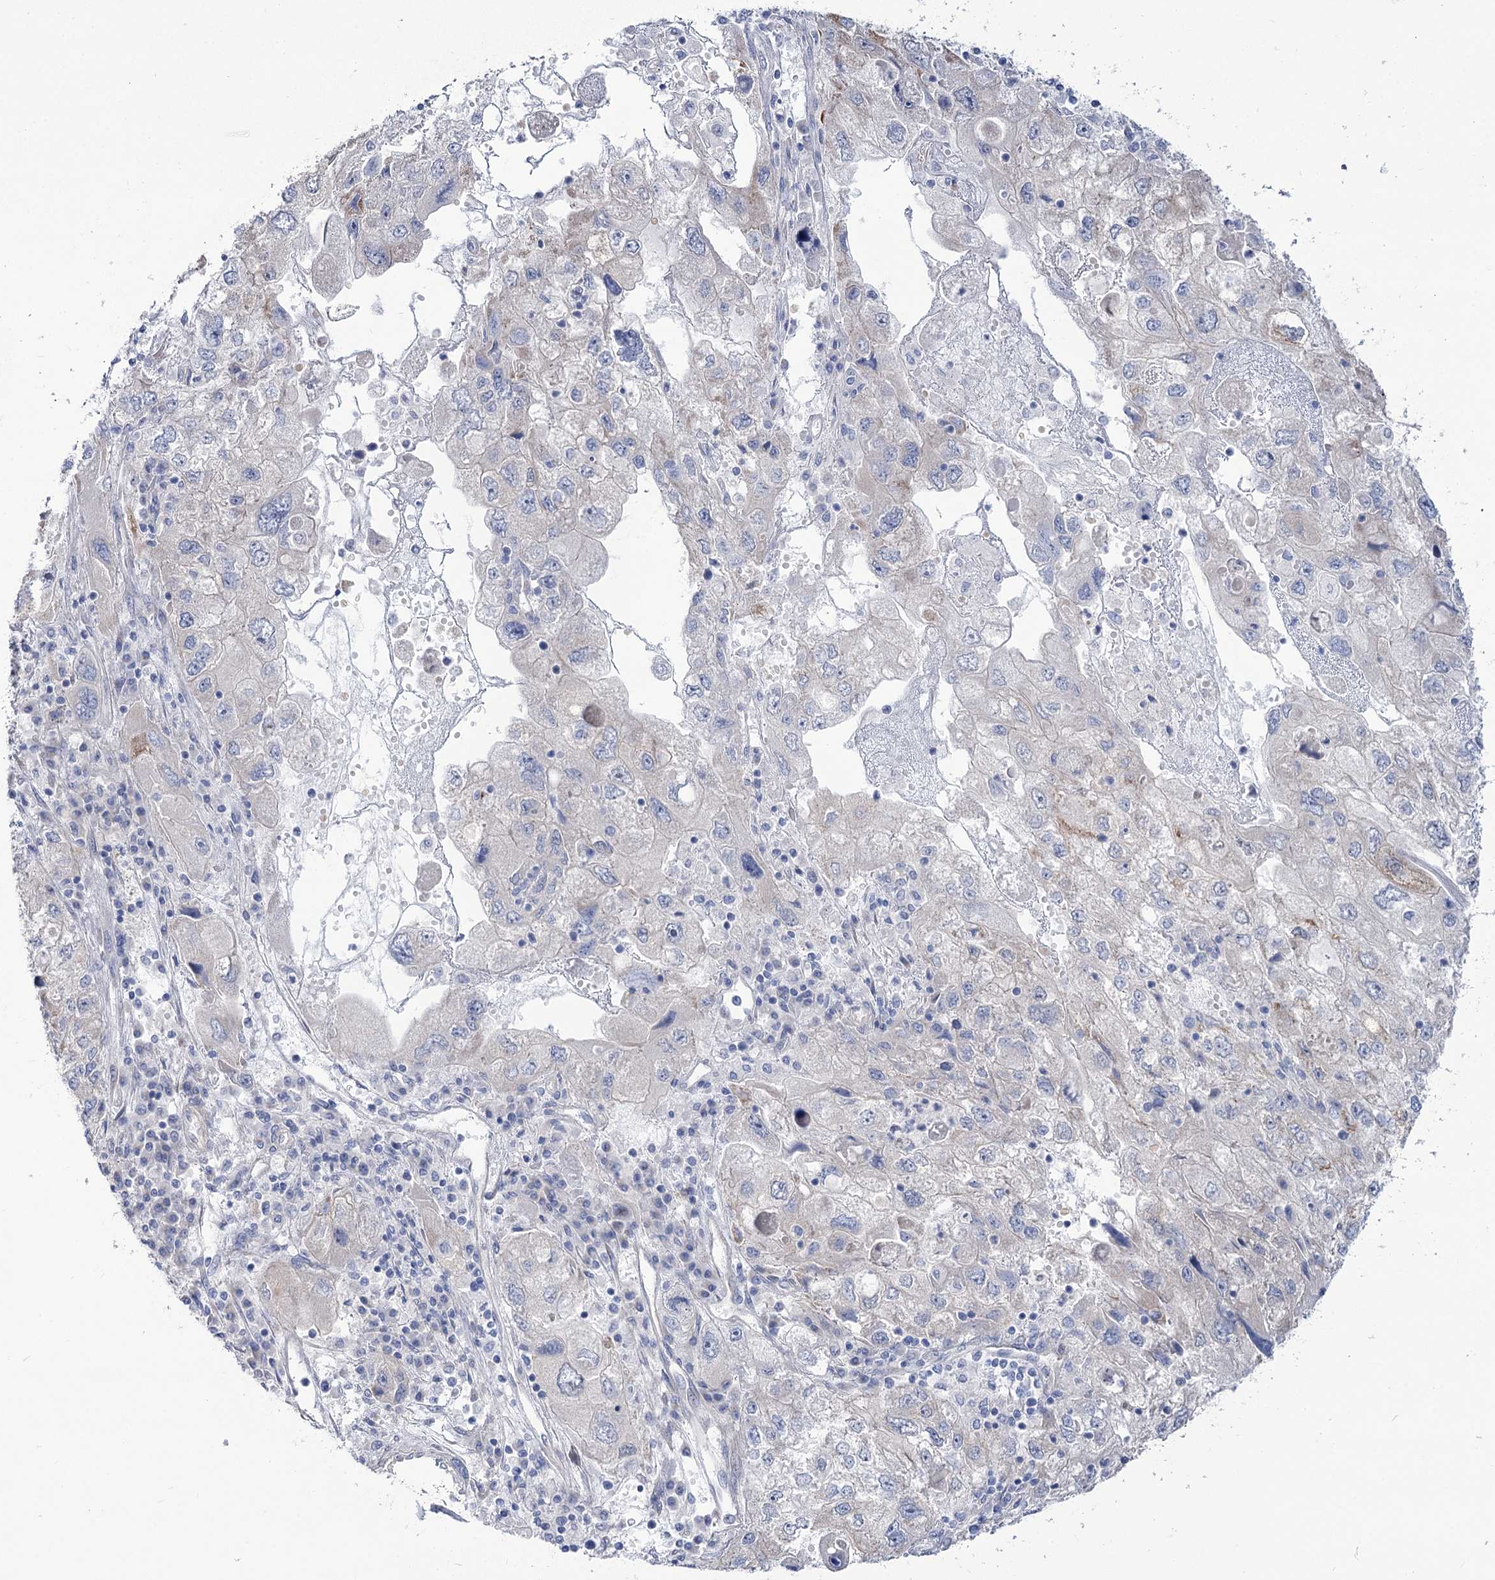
{"staining": {"intensity": "negative", "quantity": "none", "location": "none"}, "tissue": "endometrial cancer", "cell_type": "Tumor cells", "image_type": "cancer", "snomed": [{"axis": "morphology", "description": "Adenocarcinoma, NOS"}, {"axis": "topography", "description": "Endometrium"}], "caption": "Endometrial cancer (adenocarcinoma) was stained to show a protein in brown. There is no significant staining in tumor cells. (Immunohistochemistry (ihc), brightfield microscopy, high magnification).", "gene": "SUOX", "patient": {"sex": "female", "age": 49}}